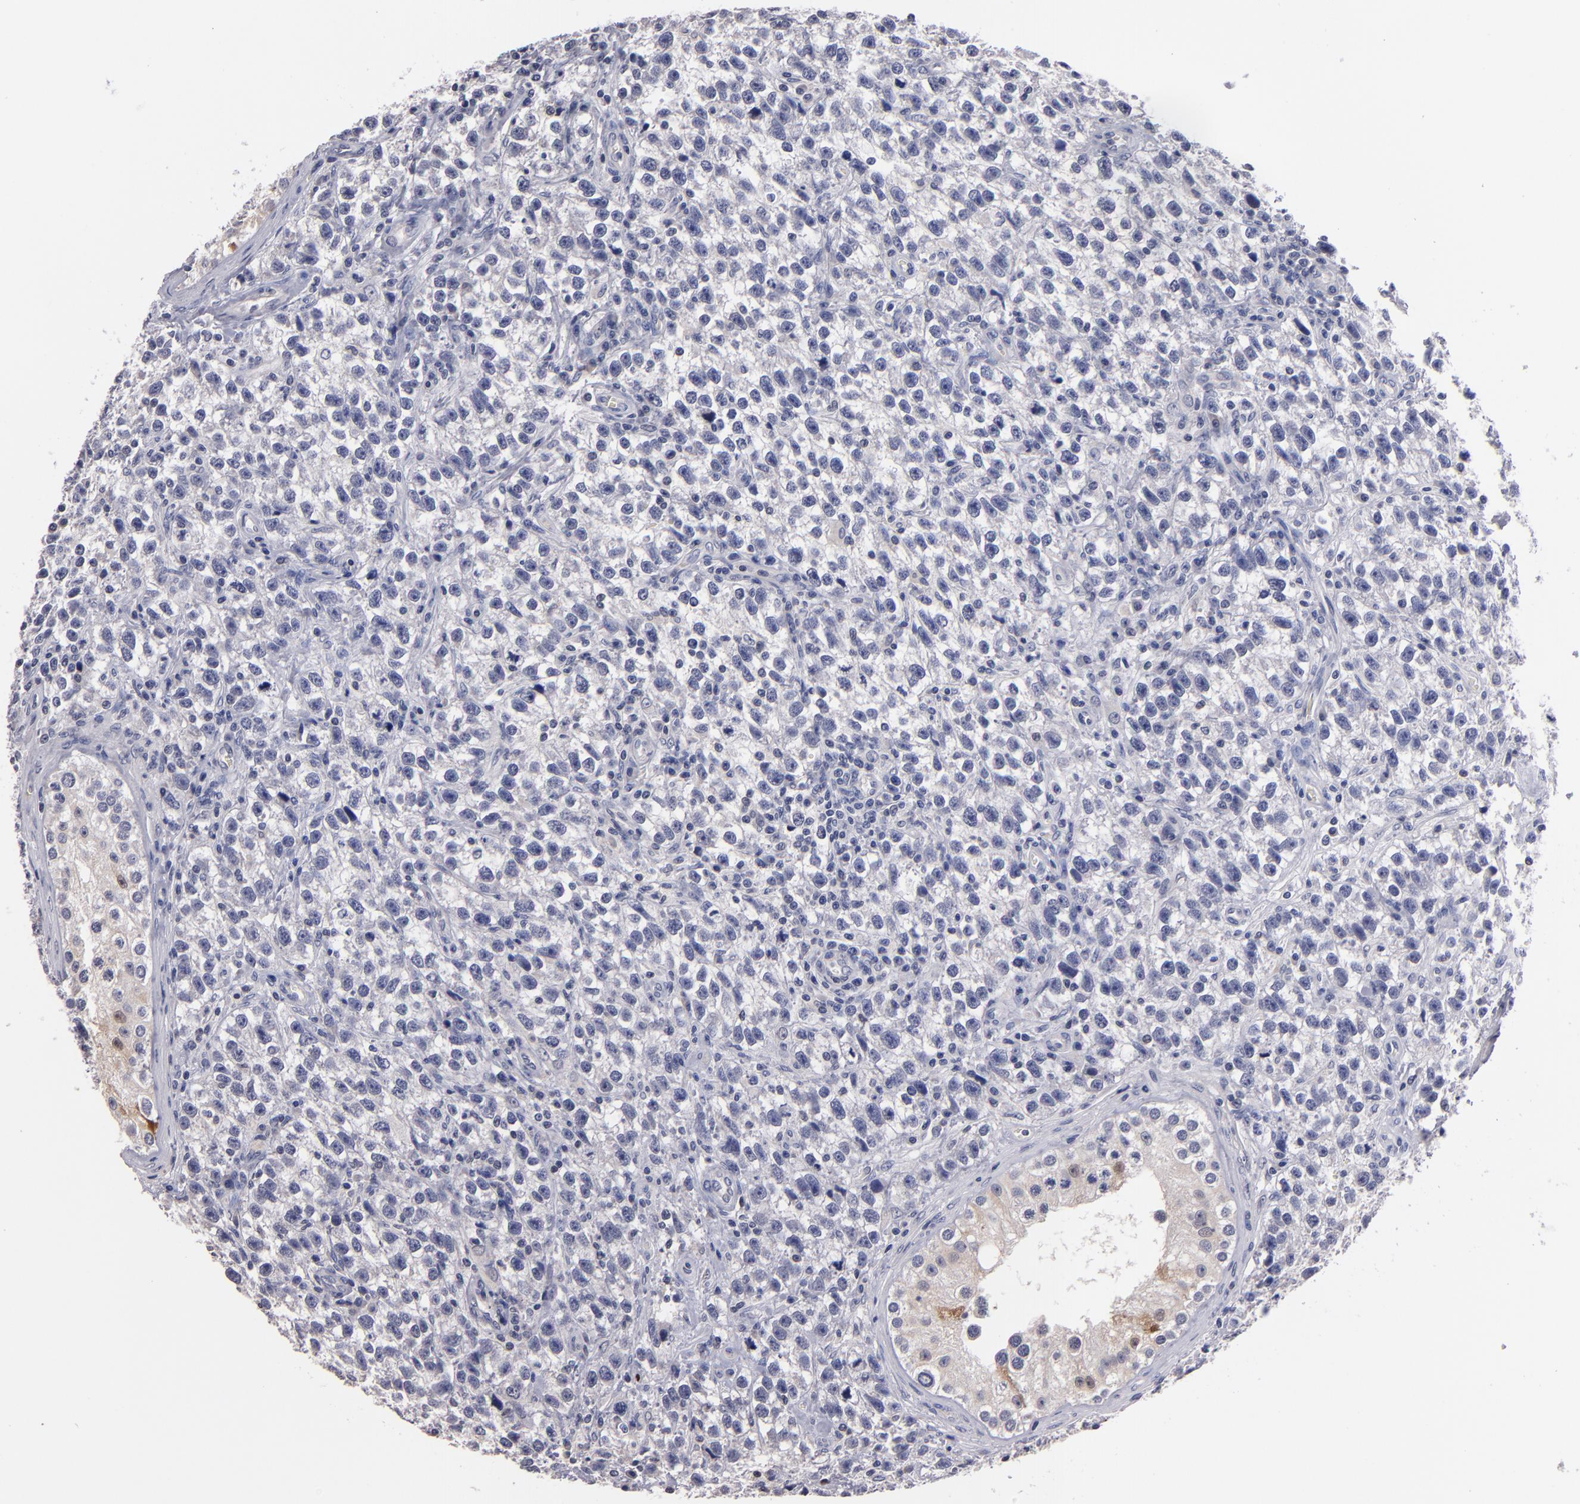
{"staining": {"intensity": "moderate", "quantity": "<25%", "location": "cytoplasmic/membranous,nuclear"}, "tissue": "testis cancer", "cell_type": "Tumor cells", "image_type": "cancer", "snomed": [{"axis": "morphology", "description": "Seminoma, NOS"}, {"axis": "topography", "description": "Testis"}], "caption": "Testis cancer (seminoma) stained with a protein marker shows moderate staining in tumor cells.", "gene": "S100A1", "patient": {"sex": "male", "age": 38}}